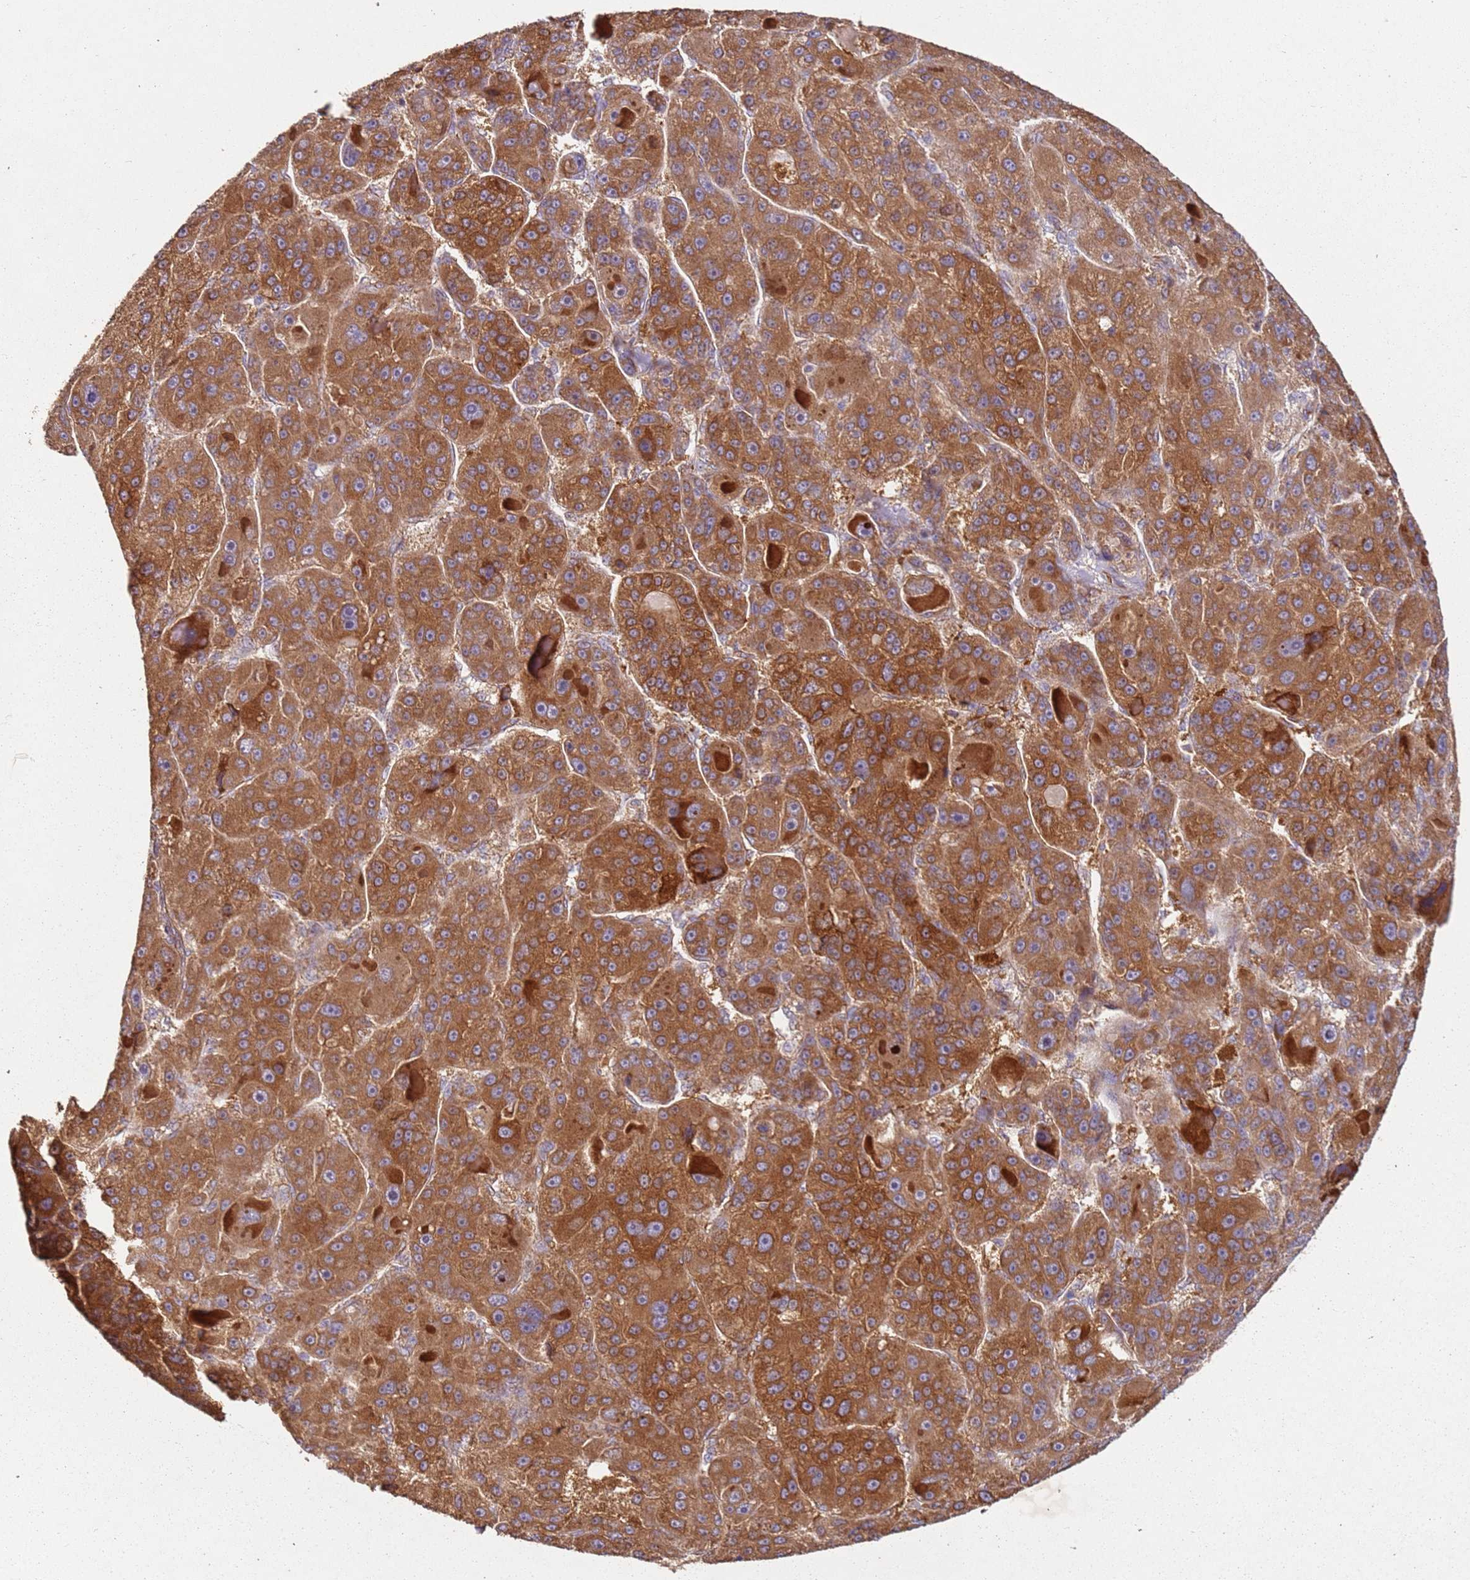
{"staining": {"intensity": "strong", "quantity": ">75%", "location": "cytoplasmic/membranous"}, "tissue": "liver cancer", "cell_type": "Tumor cells", "image_type": "cancer", "snomed": [{"axis": "morphology", "description": "Carcinoma, Hepatocellular, NOS"}, {"axis": "topography", "description": "Liver"}], "caption": "IHC of liver hepatocellular carcinoma shows high levels of strong cytoplasmic/membranous expression in approximately >75% of tumor cells. (brown staining indicates protein expression, while blue staining denotes nuclei).", "gene": "ARFRP1", "patient": {"sex": "male", "age": 76}}